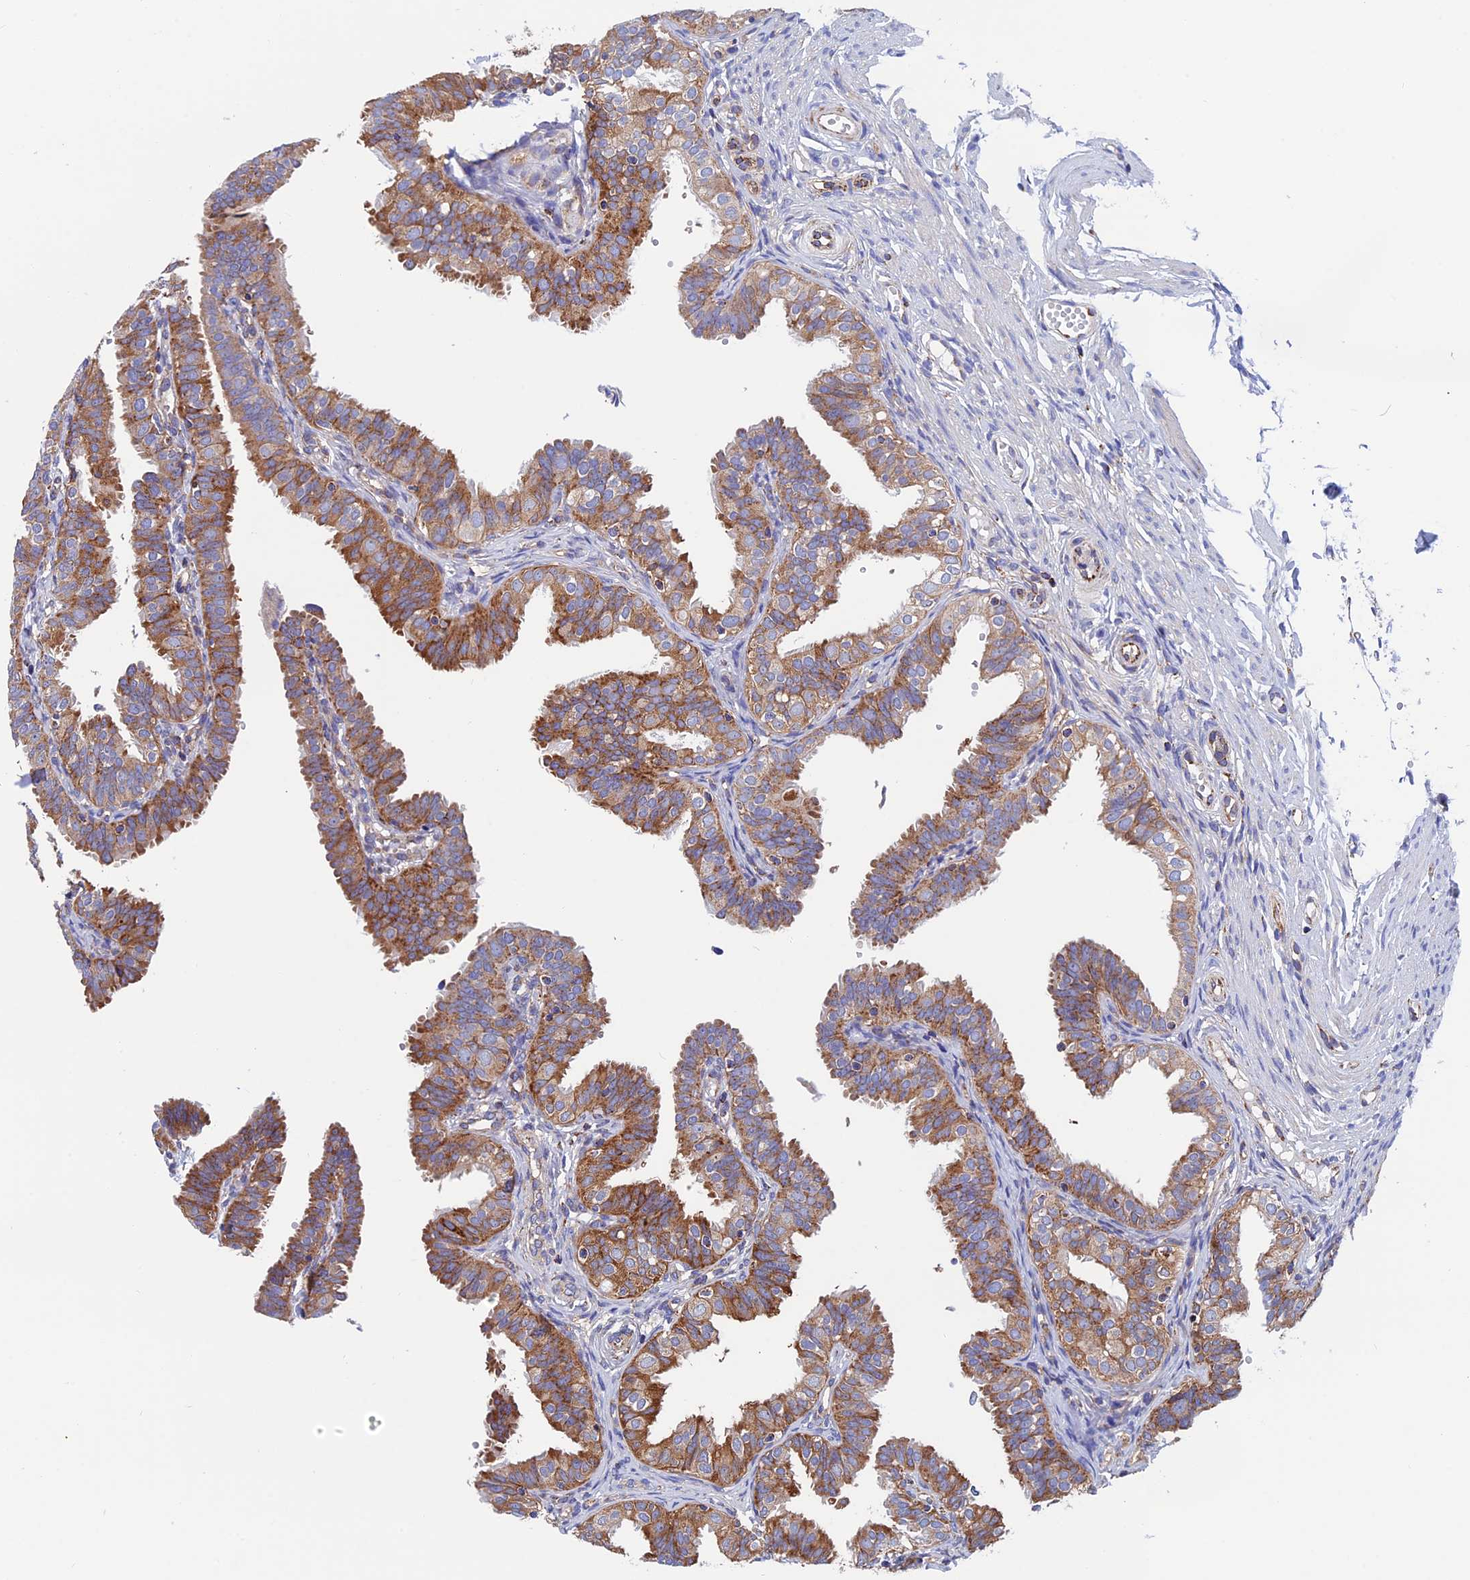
{"staining": {"intensity": "moderate", "quantity": ">75%", "location": "cytoplasmic/membranous"}, "tissue": "fallopian tube", "cell_type": "Glandular cells", "image_type": "normal", "snomed": [{"axis": "morphology", "description": "Normal tissue, NOS"}, {"axis": "topography", "description": "Fallopian tube"}], "caption": "Protein analysis of normal fallopian tube exhibits moderate cytoplasmic/membranous positivity in about >75% of glandular cells.", "gene": "WDR83", "patient": {"sex": "female", "age": 35}}